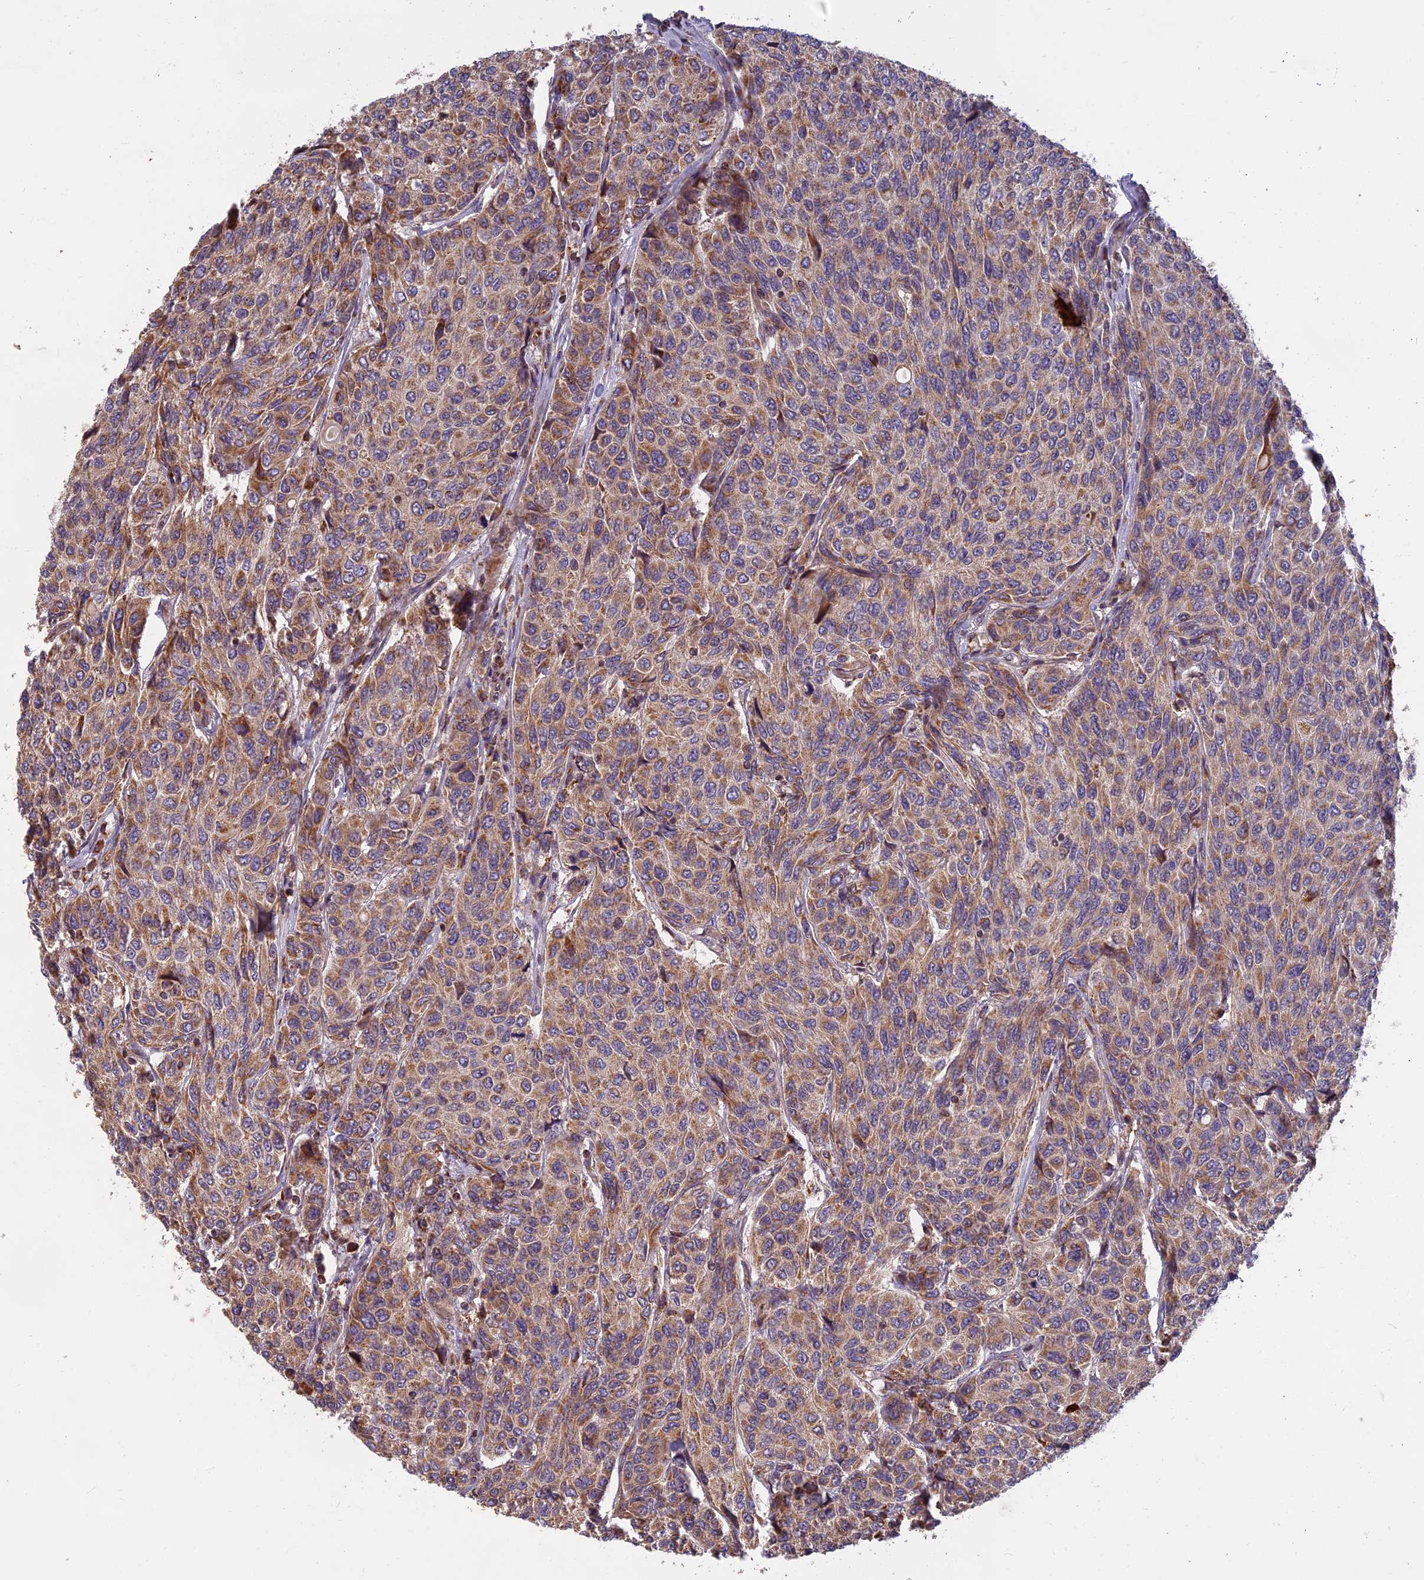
{"staining": {"intensity": "moderate", "quantity": ">75%", "location": "cytoplasmic/membranous"}, "tissue": "breast cancer", "cell_type": "Tumor cells", "image_type": "cancer", "snomed": [{"axis": "morphology", "description": "Duct carcinoma"}, {"axis": "topography", "description": "Breast"}], "caption": "The micrograph demonstrates staining of invasive ductal carcinoma (breast), revealing moderate cytoplasmic/membranous protein positivity (brown color) within tumor cells.", "gene": "EDAR", "patient": {"sex": "female", "age": 55}}